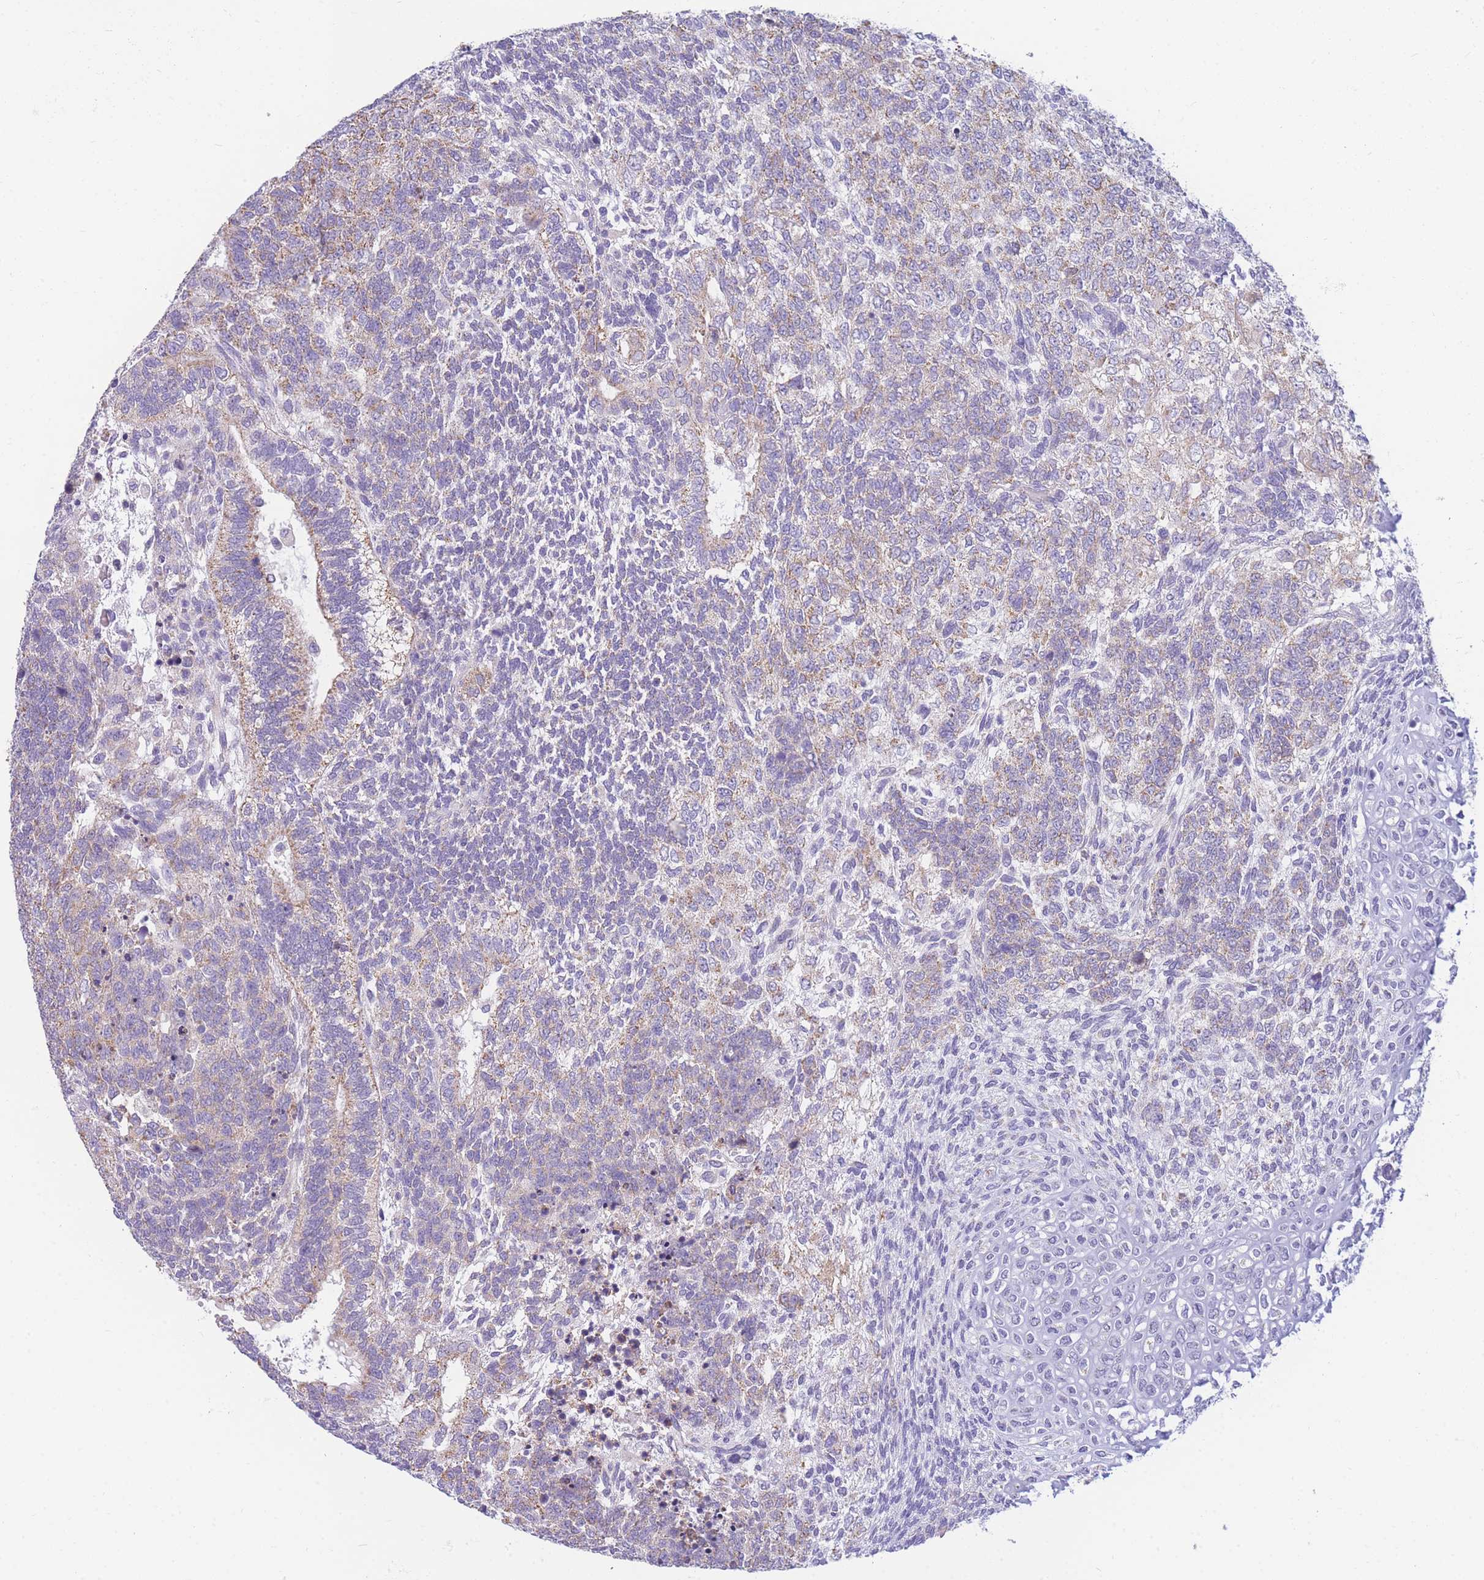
{"staining": {"intensity": "weak", "quantity": "25%-75%", "location": "cytoplasmic/membranous"}, "tissue": "testis cancer", "cell_type": "Tumor cells", "image_type": "cancer", "snomed": [{"axis": "morphology", "description": "Carcinoma, Embryonal, NOS"}, {"axis": "topography", "description": "Testis"}], "caption": "This photomicrograph demonstrates testis cancer stained with IHC to label a protein in brown. The cytoplasmic/membranous of tumor cells show weak positivity for the protein. Nuclei are counter-stained blue.", "gene": "DHRS11", "patient": {"sex": "male", "age": 23}}